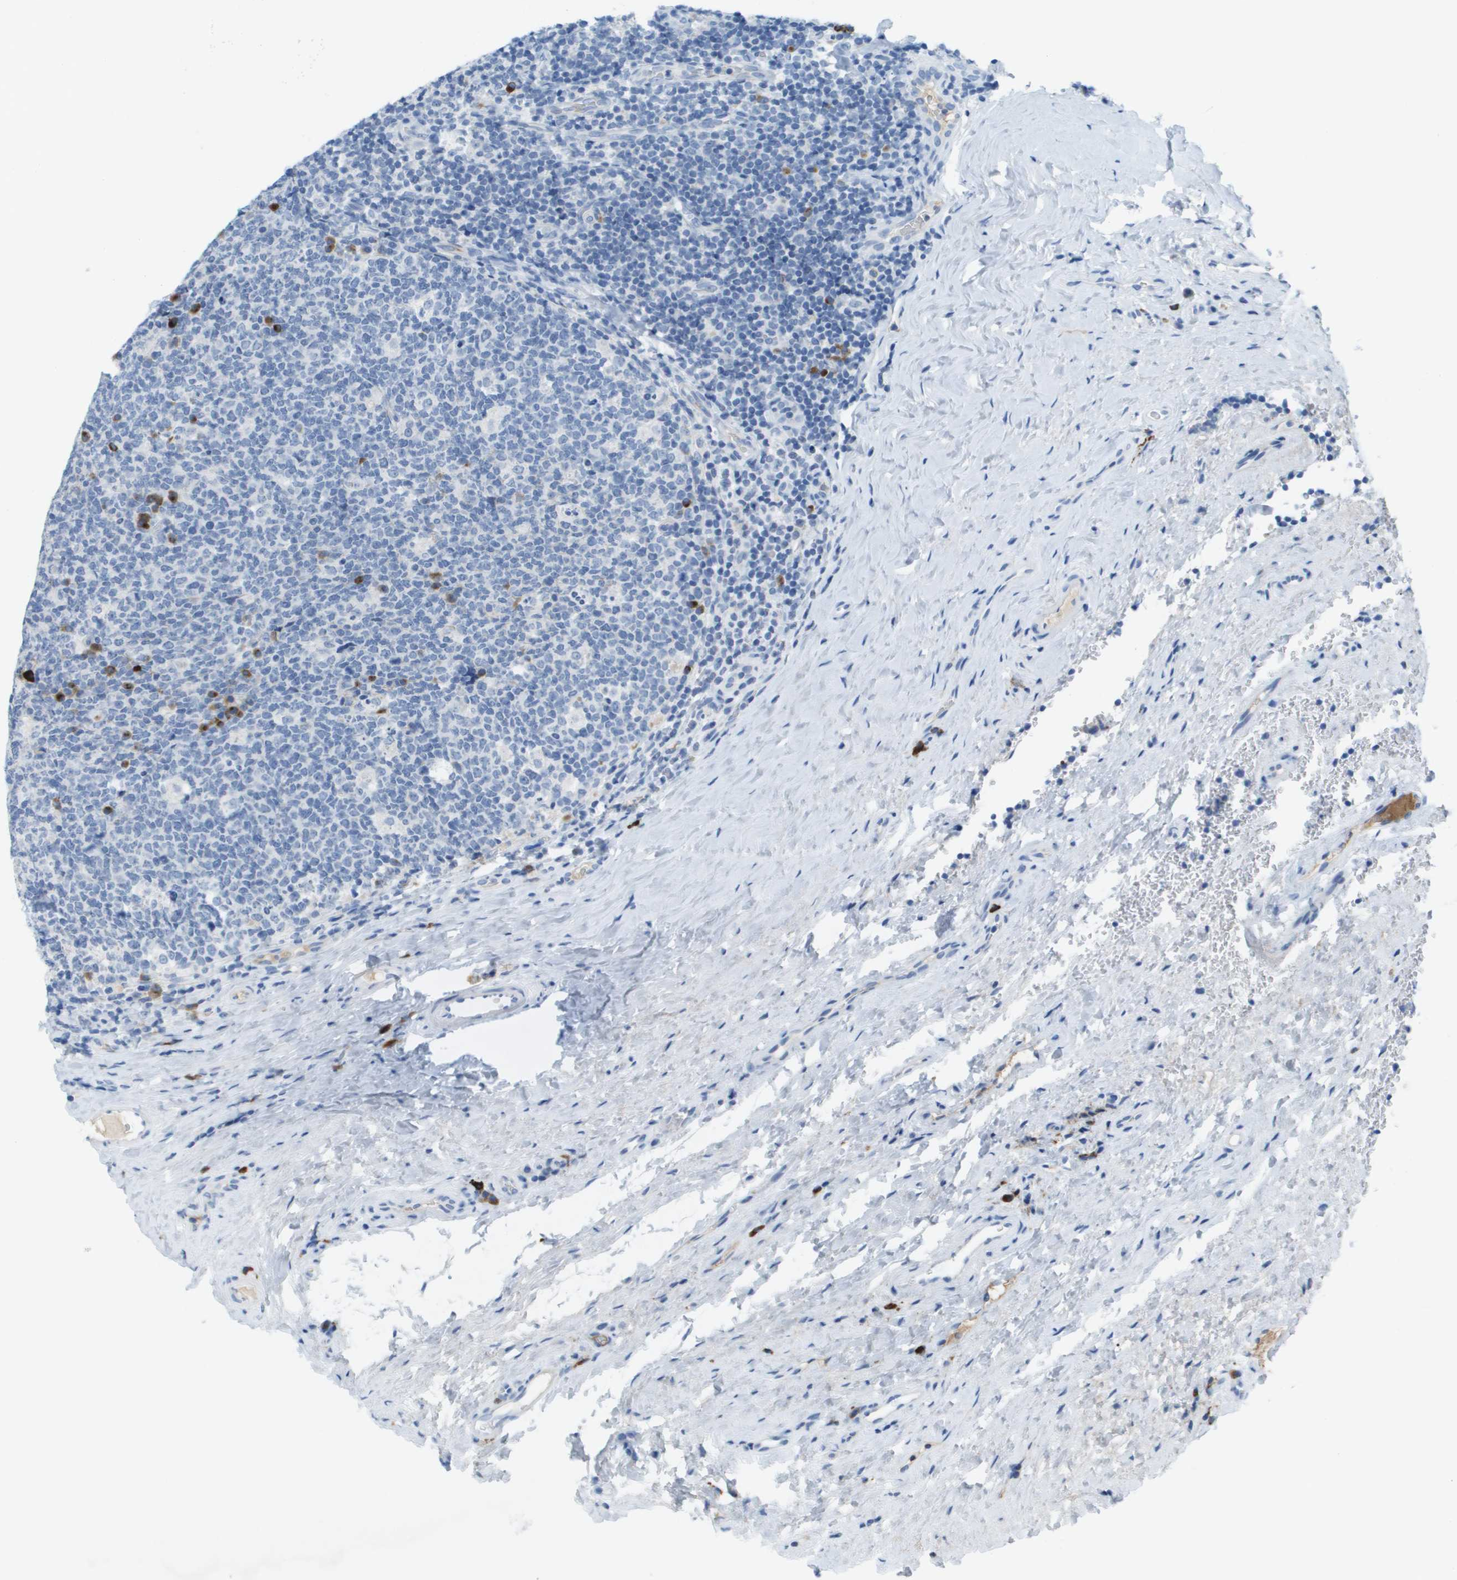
{"staining": {"intensity": "negative", "quantity": "none", "location": "none"}, "tissue": "tonsil", "cell_type": "Germinal center cells", "image_type": "normal", "snomed": [{"axis": "morphology", "description": "Normal tissue, NOS"}, {"axis": "topography", "description": "Tonsil"}], "caption": "A micrograph of tonsil stained for a protein shows no brown staining in germinal center cells. (DAB (3,3'-diaminobenzidine) immunohistochemistry (IHC) with hematoxylin counter stain).", "gene": "GPR18", "patient": {"sex": "male", "age": 17}}